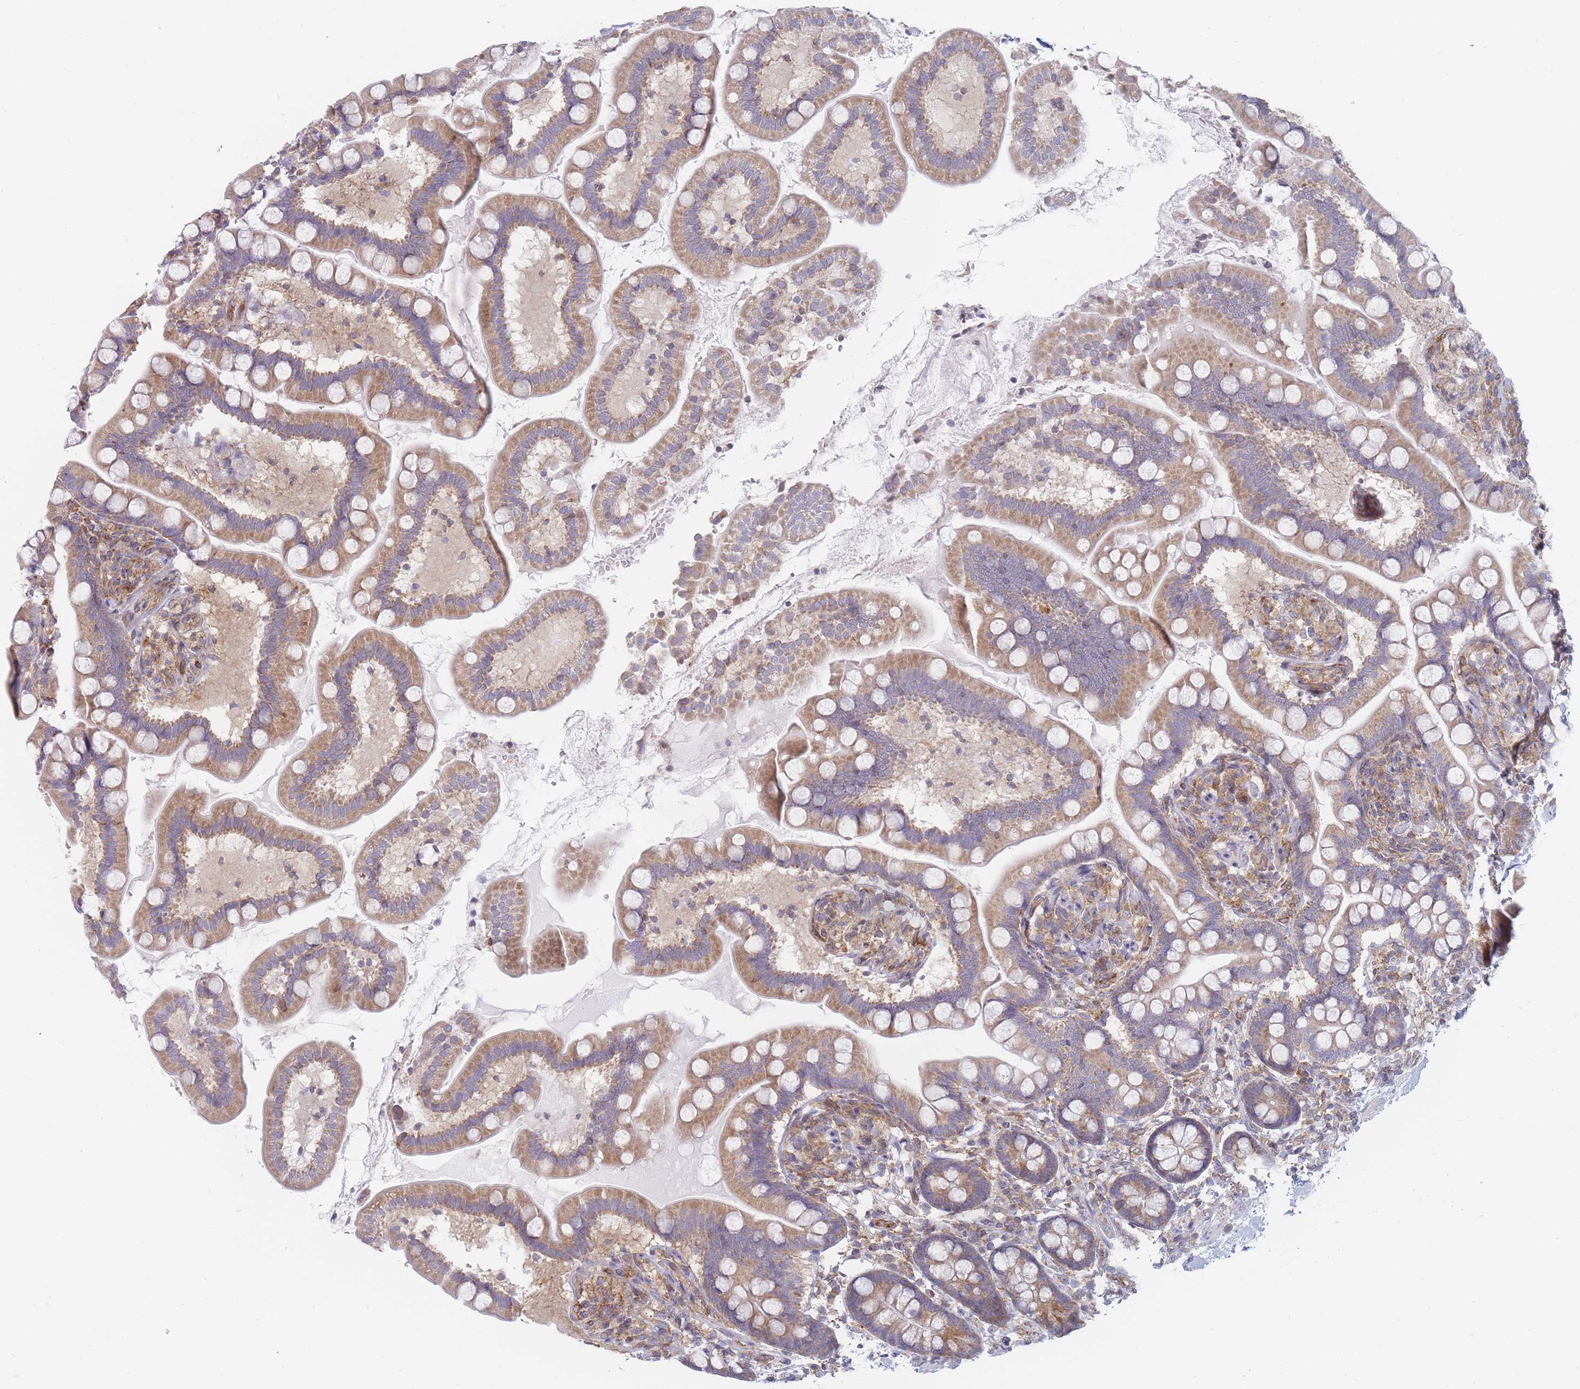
{"staining": {"intensity": "moderate", "quantity": ">75%", "location": "cytoplasmic/membranous"}, "tissue": "small intestine", "cell_type": "Glandular cells", "image_type": "normal", "snomed": [{"axis": "morphology", "description": "Normal tissue, NOS"}, {"axis": "topography", "description": "Small intestine"}], "caption": "Protein expression analysis of normal small intestine demonstrates moderate cytoplasmic/membranous positivity in approximately >75% of glandular cells.", "gene": "MAP1S", "patient": {"sex": "female", "age": 64}}